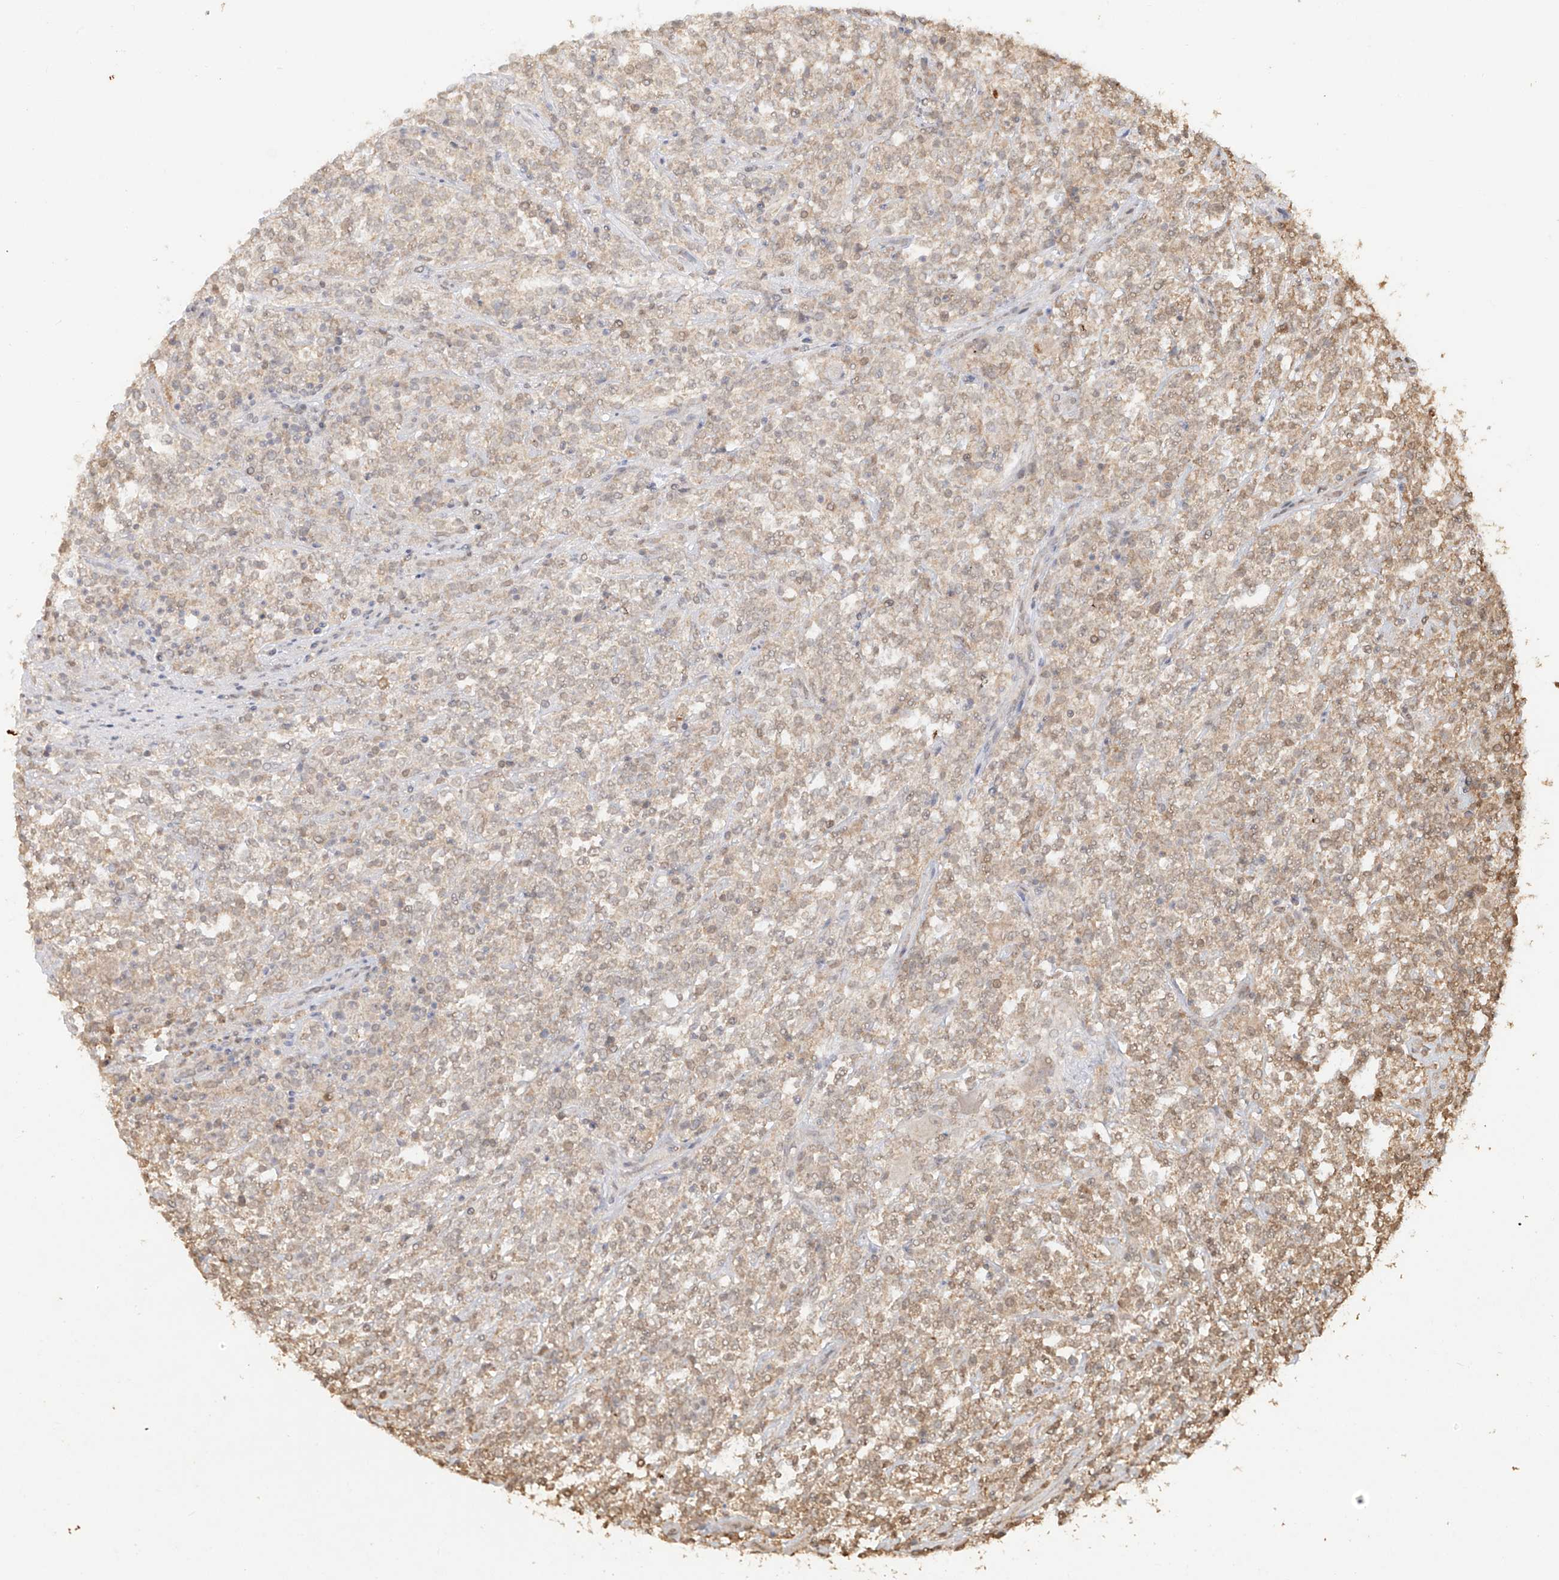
{"staining": {"intensity": "weak", "quantity": ">75%", "location": "cytoplasmic/membranous"}, "tissue": "lymphoma", "cell_type": "Tumor cells", "image_type": "cancer", "snomed": [{"axis": "morphology", "description": "Malignant lymphoma, non-Hodgkin's type, High grade"}, {"axis": "topography", "description": "Soft tissue"}], "caption": "Immunohistochemical staining of human malignant lymphoma, non-Hodgkin's type (high-grade) shows low levels of weak cytoplasmic/membranous expression in about >75% of tumor cells.", "gene": "TIGAR", "patient": {"sex": "male", "age": 18}}